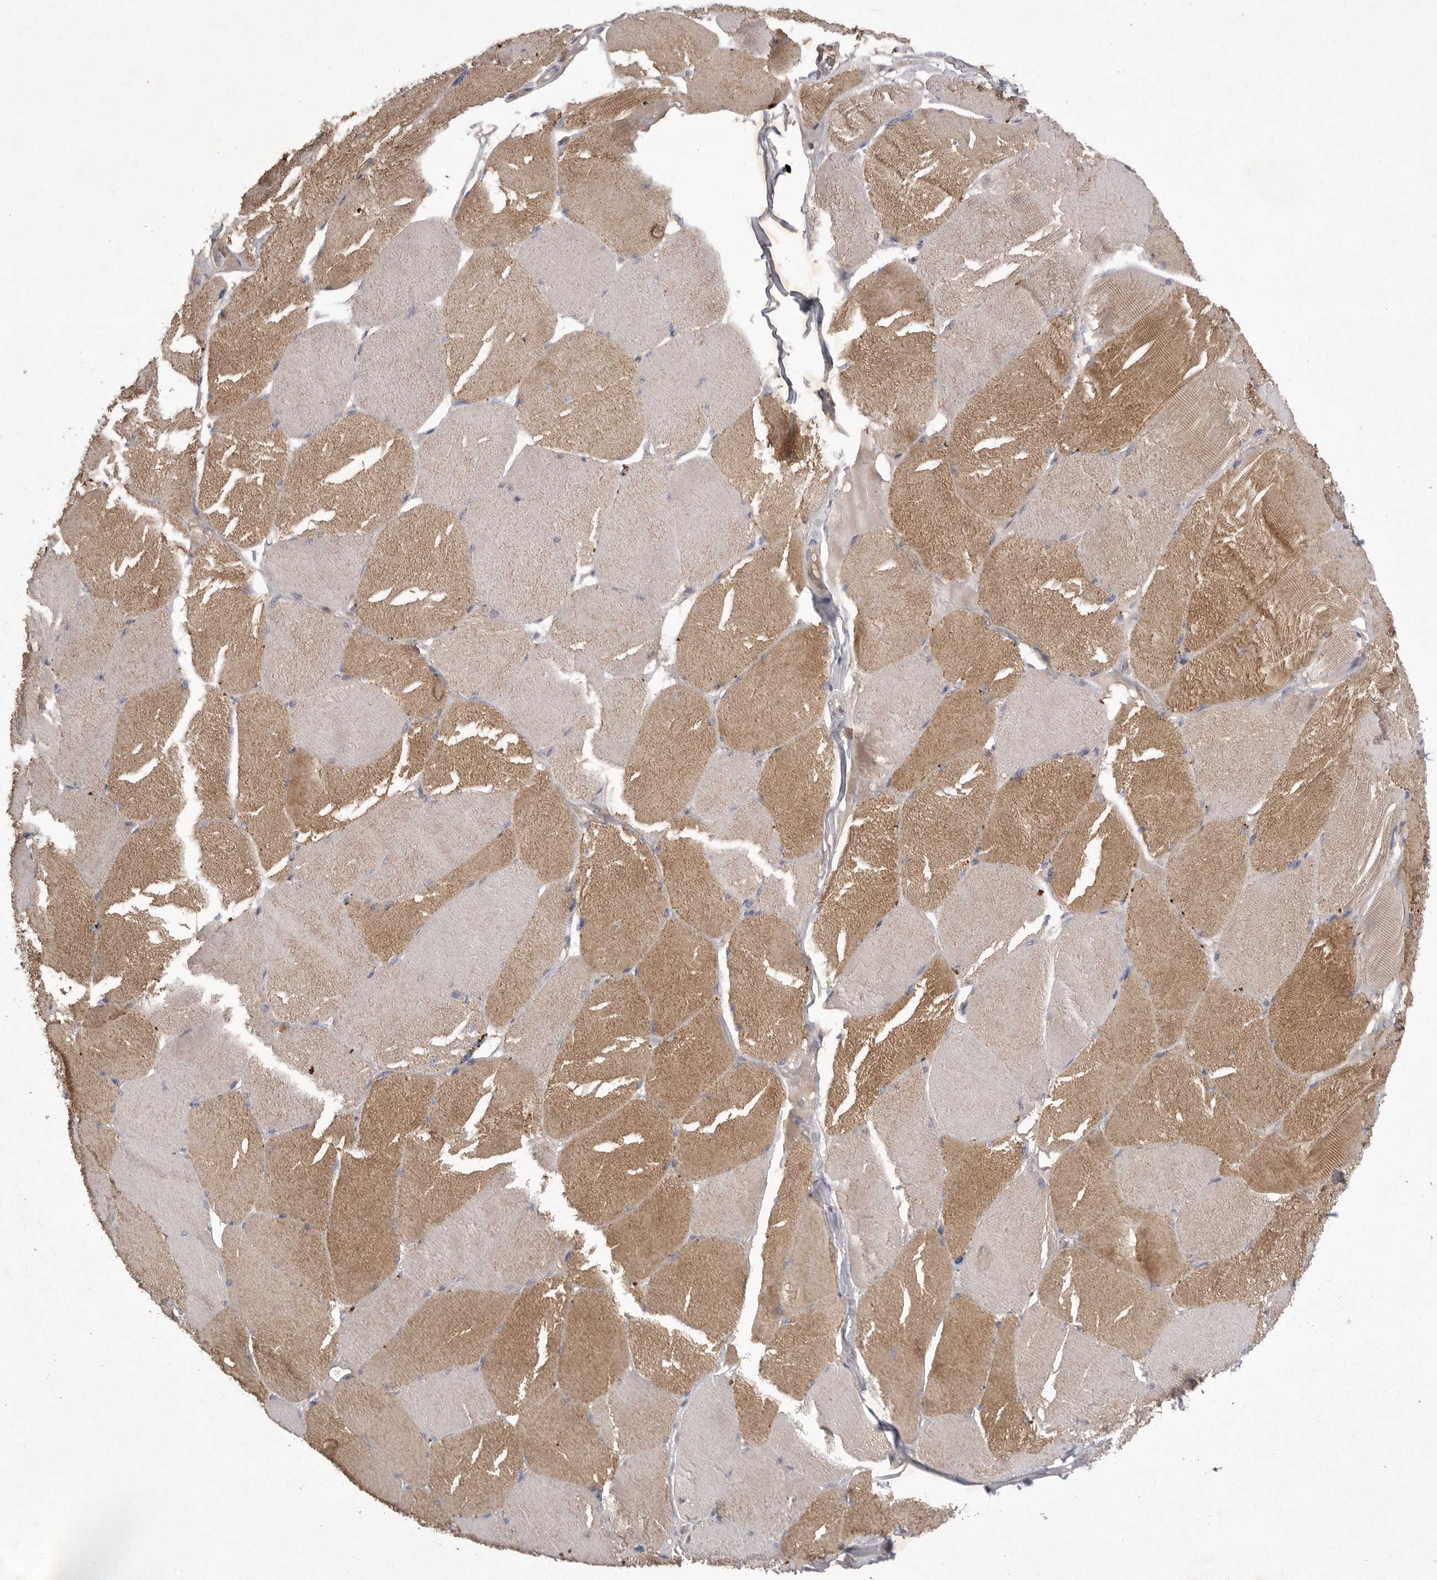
{"staining": {"intensity": "moderate", "quantity": ">75%", "location": "cytoplasmic/membranous"}, "tissue": "skeletal muscle", "cell_type": "Myocytes", "image_type": "normal", "snomed": [{"axis": "morphology", "description": "Normal tissue, NOS"}, {"axis": "topography", "description": "Skin"}, {"axis": "topography", "description": "Skeletal muscle"}], "caption": "Skeletal muscle stained with a brown dye reveals moderate cytoplasmic/membranous positive staining in about >75% of myocytes.", "gene": "DHDDS", "patient": {"sex": "male", "age": 83}}